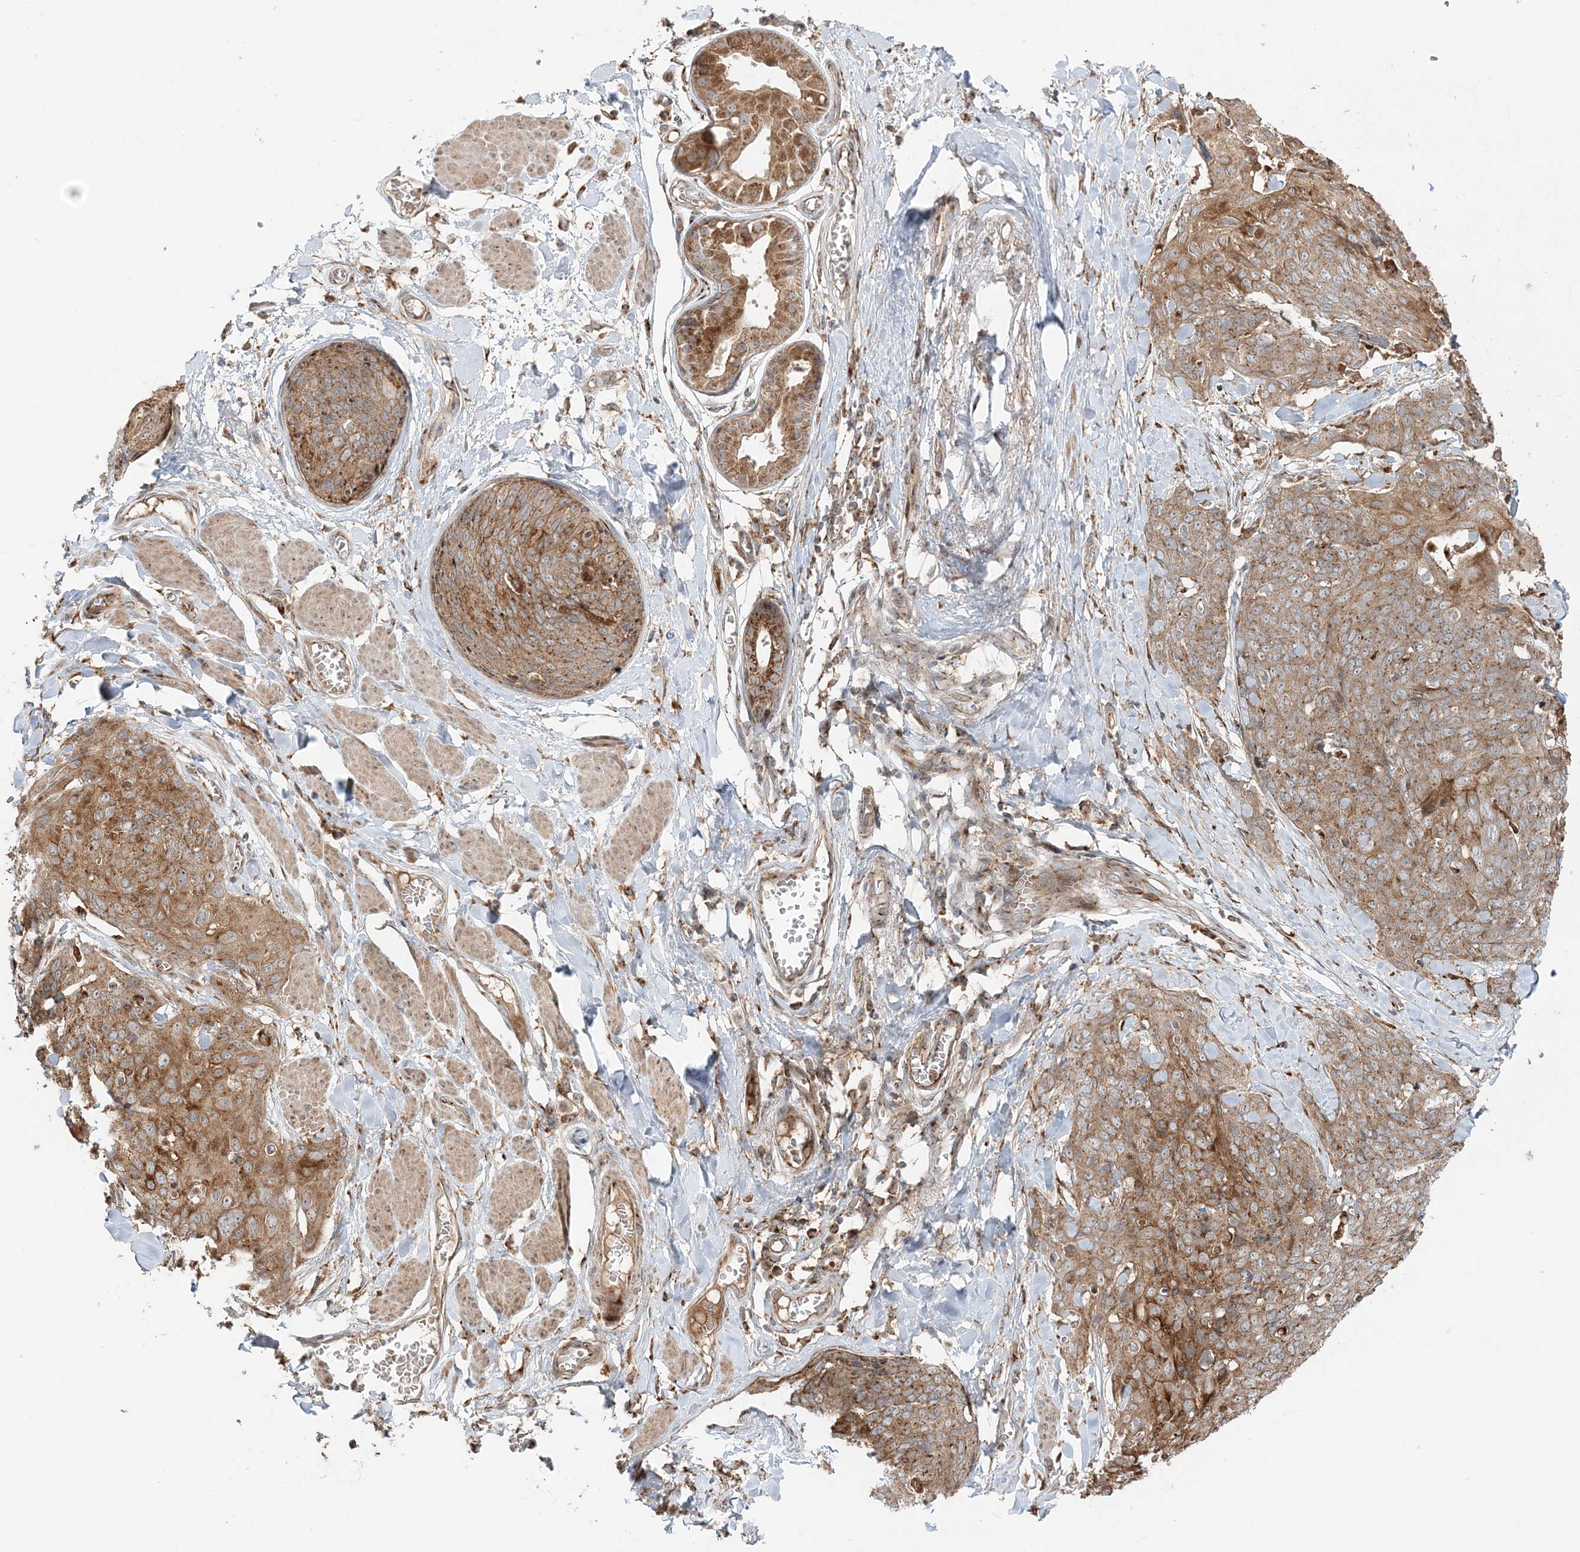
{"staining": {"intensity": "moderate", "quantity": ">75%", "location": "cytoplasmic/membranous"}, "tissue": "skin cancer", "cell_type": "Tumor cells", "image_type": "cancer", "snomed": [{"axis": "morphology", "description": "Squamous cell carcinoma, NOS"}, {"axis": "topography", "description": "Skin"}, {"axis": "topography", "description": "Vulva"}], "caption": "The immunohistochemical stain highlights moderate cytoplasmic/membranous positivity in tumor cells of skin cancer (squamous cell carcinoma) tissue.", "gene": "ABCC3", "patient": {"sex": "female", "age": 85}}